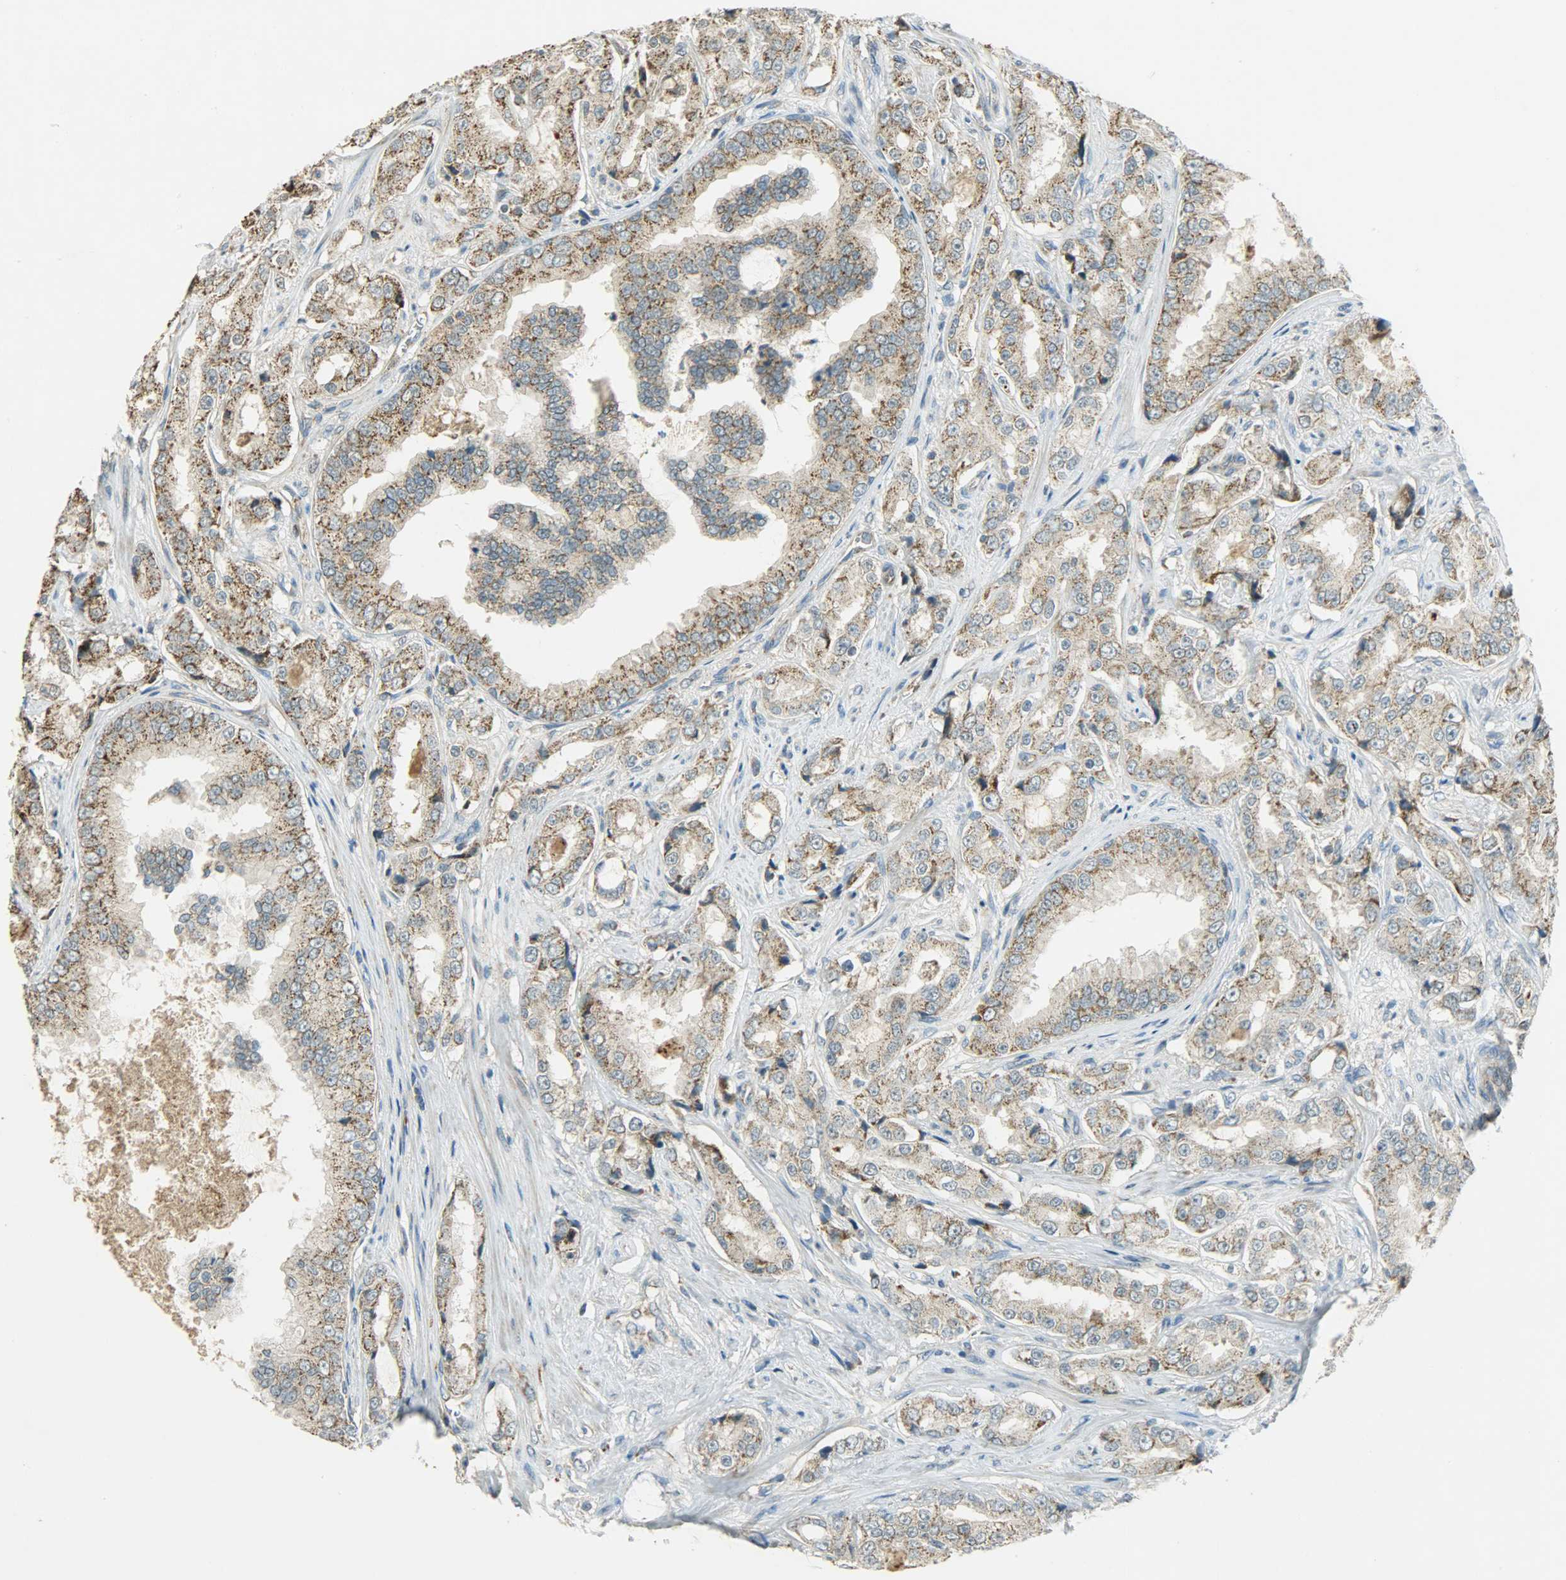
{"staining": {"intensity": "moderate", "quantity": ">75%", "location": "cytoplasmic/membranous"}, "tissue": "prostate cancer", "cell_type": "Tumor cells", "image_type": "cancer", "snomed": [{"axis": "morphology", "description": "Adenocarcinoma, High grade"}, {"axis": "topography", "description": "Prostate"}], "caption": "IHC staining of high-grade adenocarcinoma (prostate), which shows medium levels of moderate cytoplasmic/membranous positivity in approximately >75% of tumor cells indicating moderate cytoplasmic/membranous protein staining. The staining was performed using DAB (brown) for protein detection and nuclei were counterstained in hematoxylin (blue).", "gene": "HDHD5", "patient": {"sex": "male", "age": 73}}